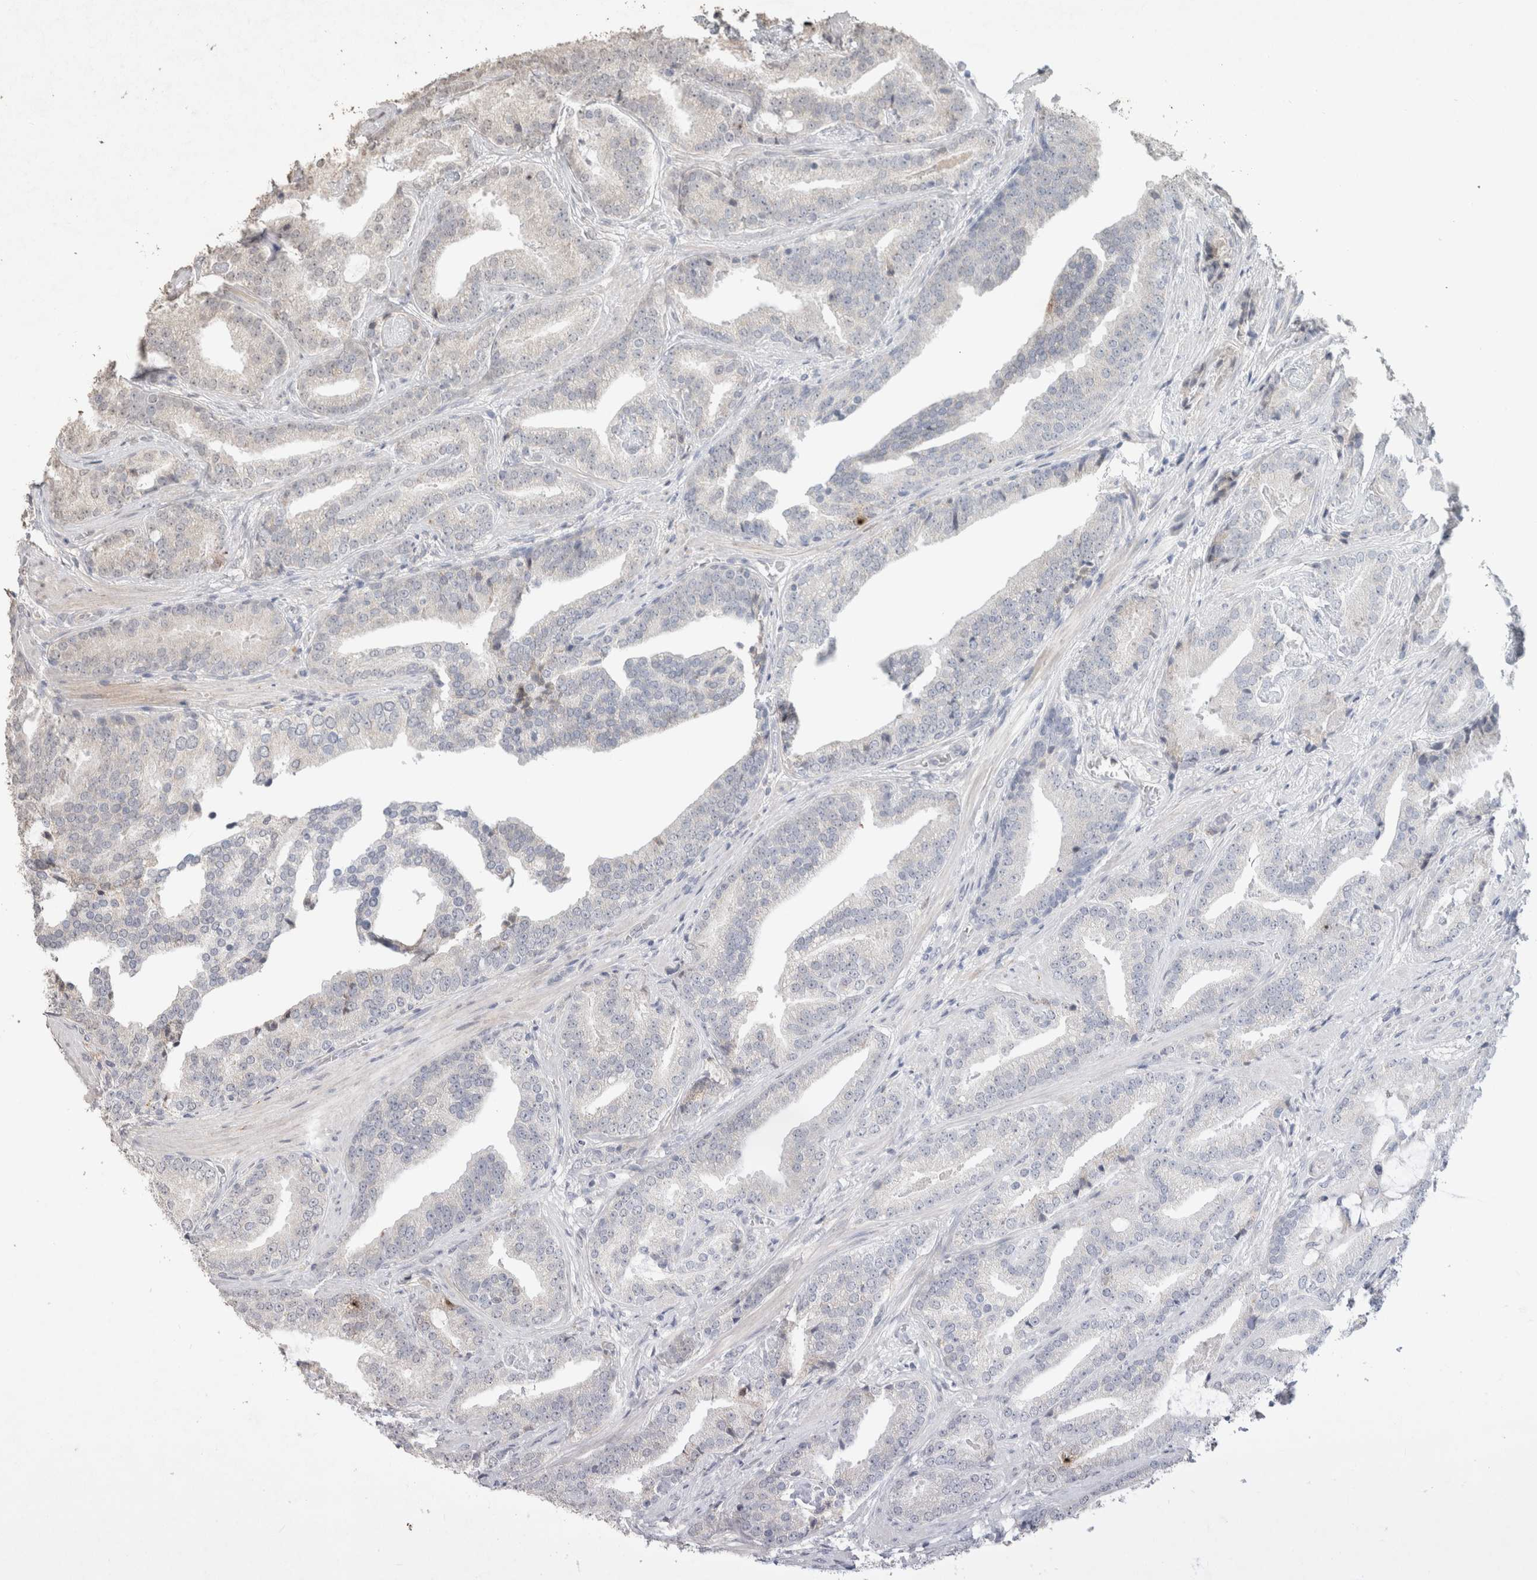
{"staining": {"intensity": "negative", "quantity": "none", "location": "none"}, "tissue": "prostate cancer", "cell_type": "Tumor cells", "image_type": "cancer", "snomed": [{"axis": "morphology", "description": "Adenocarcinoma, Low grade"}, {"axis": "topography", "description": "Prostate"}], "caption": "Human prostate cancer (low-grade adenocarcinoma) stained for a protein using immunohistochemistry (IHC) demonstrates no expression in tumor cells.", "gene": "FAM3A", "patient": {"sex": "male", "age": 67}}